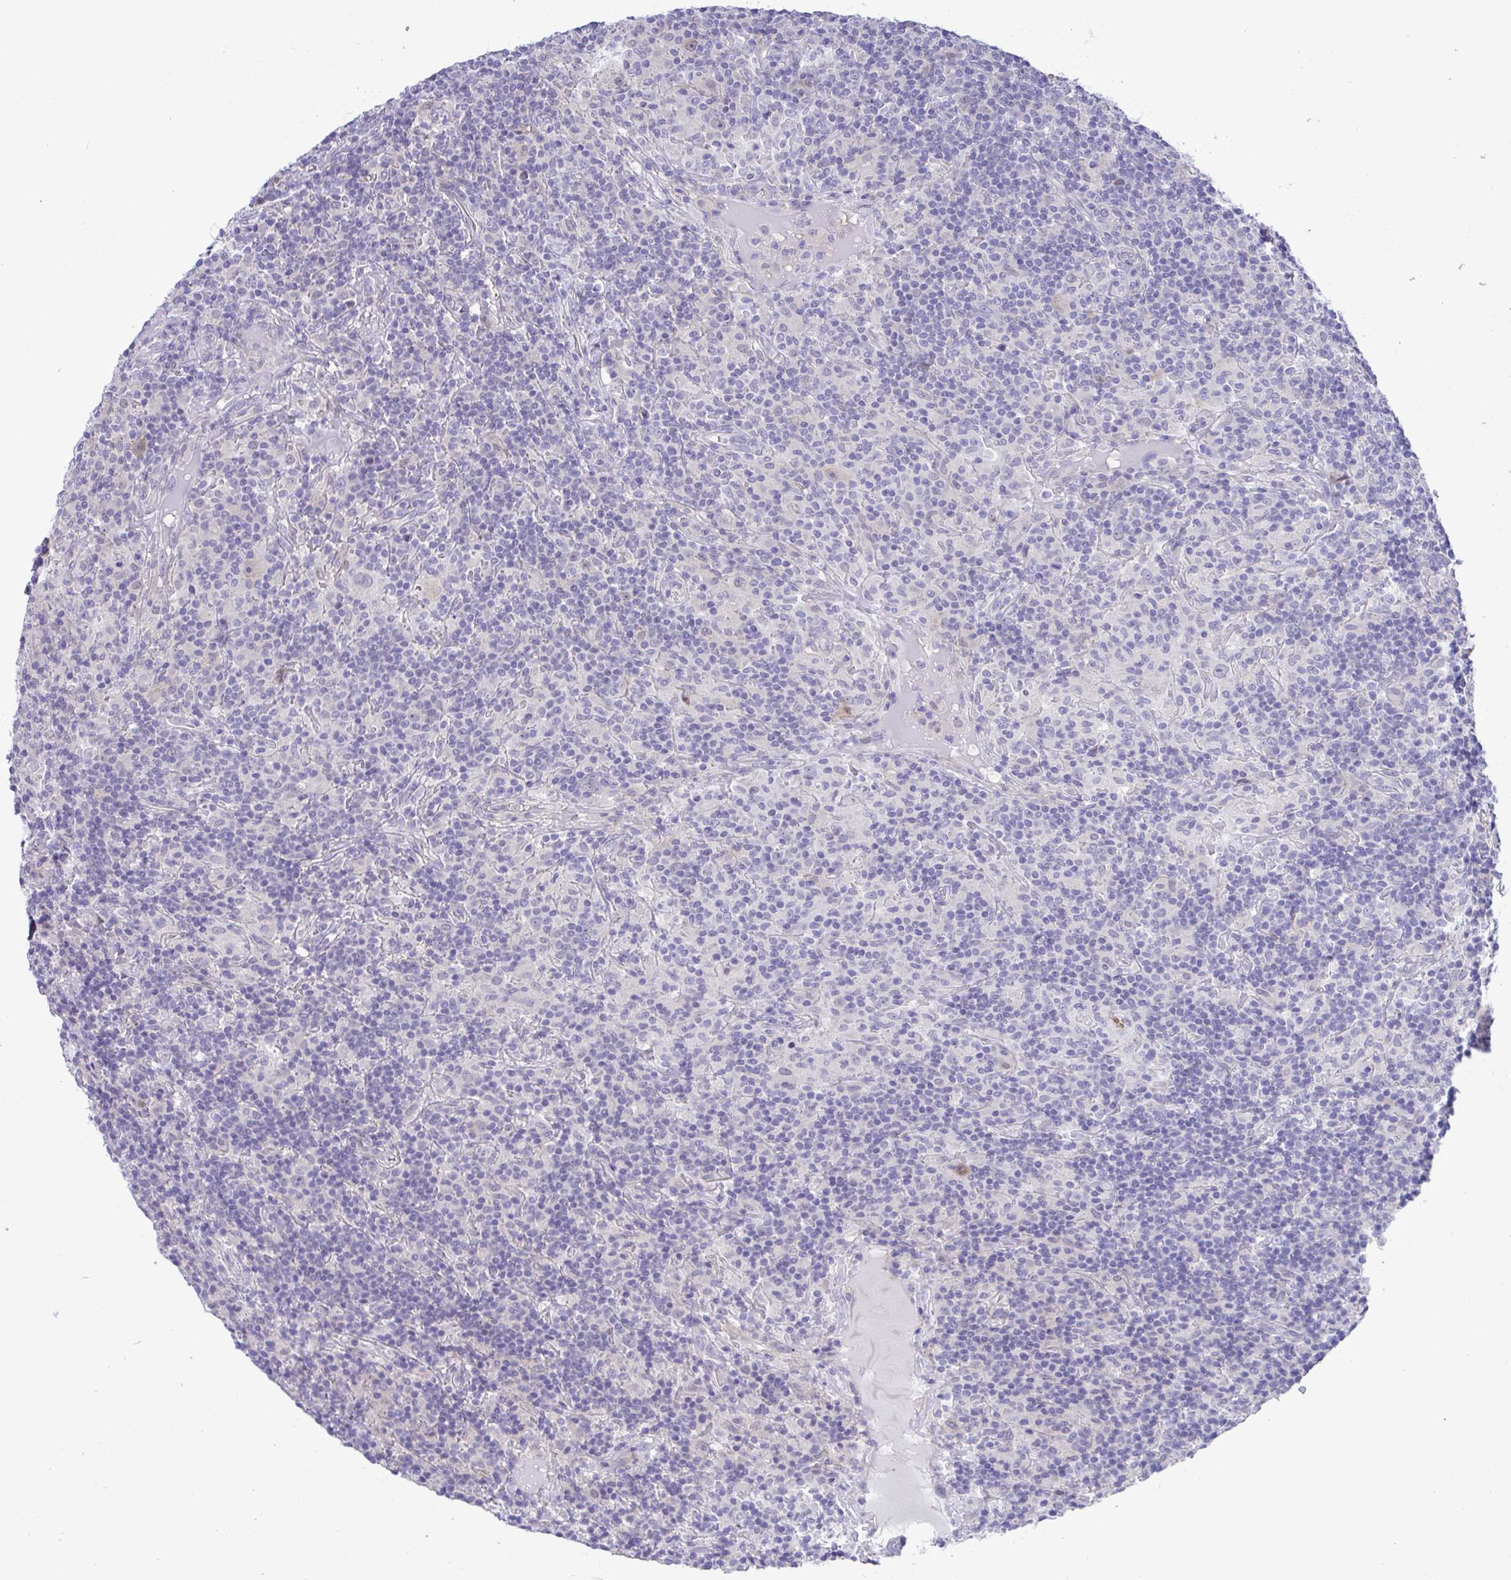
{"staining": {"intensity": "negative", "quantity": "none", "location": "none"}, "tissue": "lymphoma", "cell_type": "Tumor cells", "image_type": "cancer", "snomed": [{"axis": "morphology", "description": "Hodgkin's disease, NOS"}, {"axis": "topography", "description": "Lymph node"}], "caption": "The histopathology image exhibits no staining of tumor cells in lymphoma. (DAB IHC, high magnification).", "gene": "ZNF485", "patient": {"sex": "male", "age": 70}}